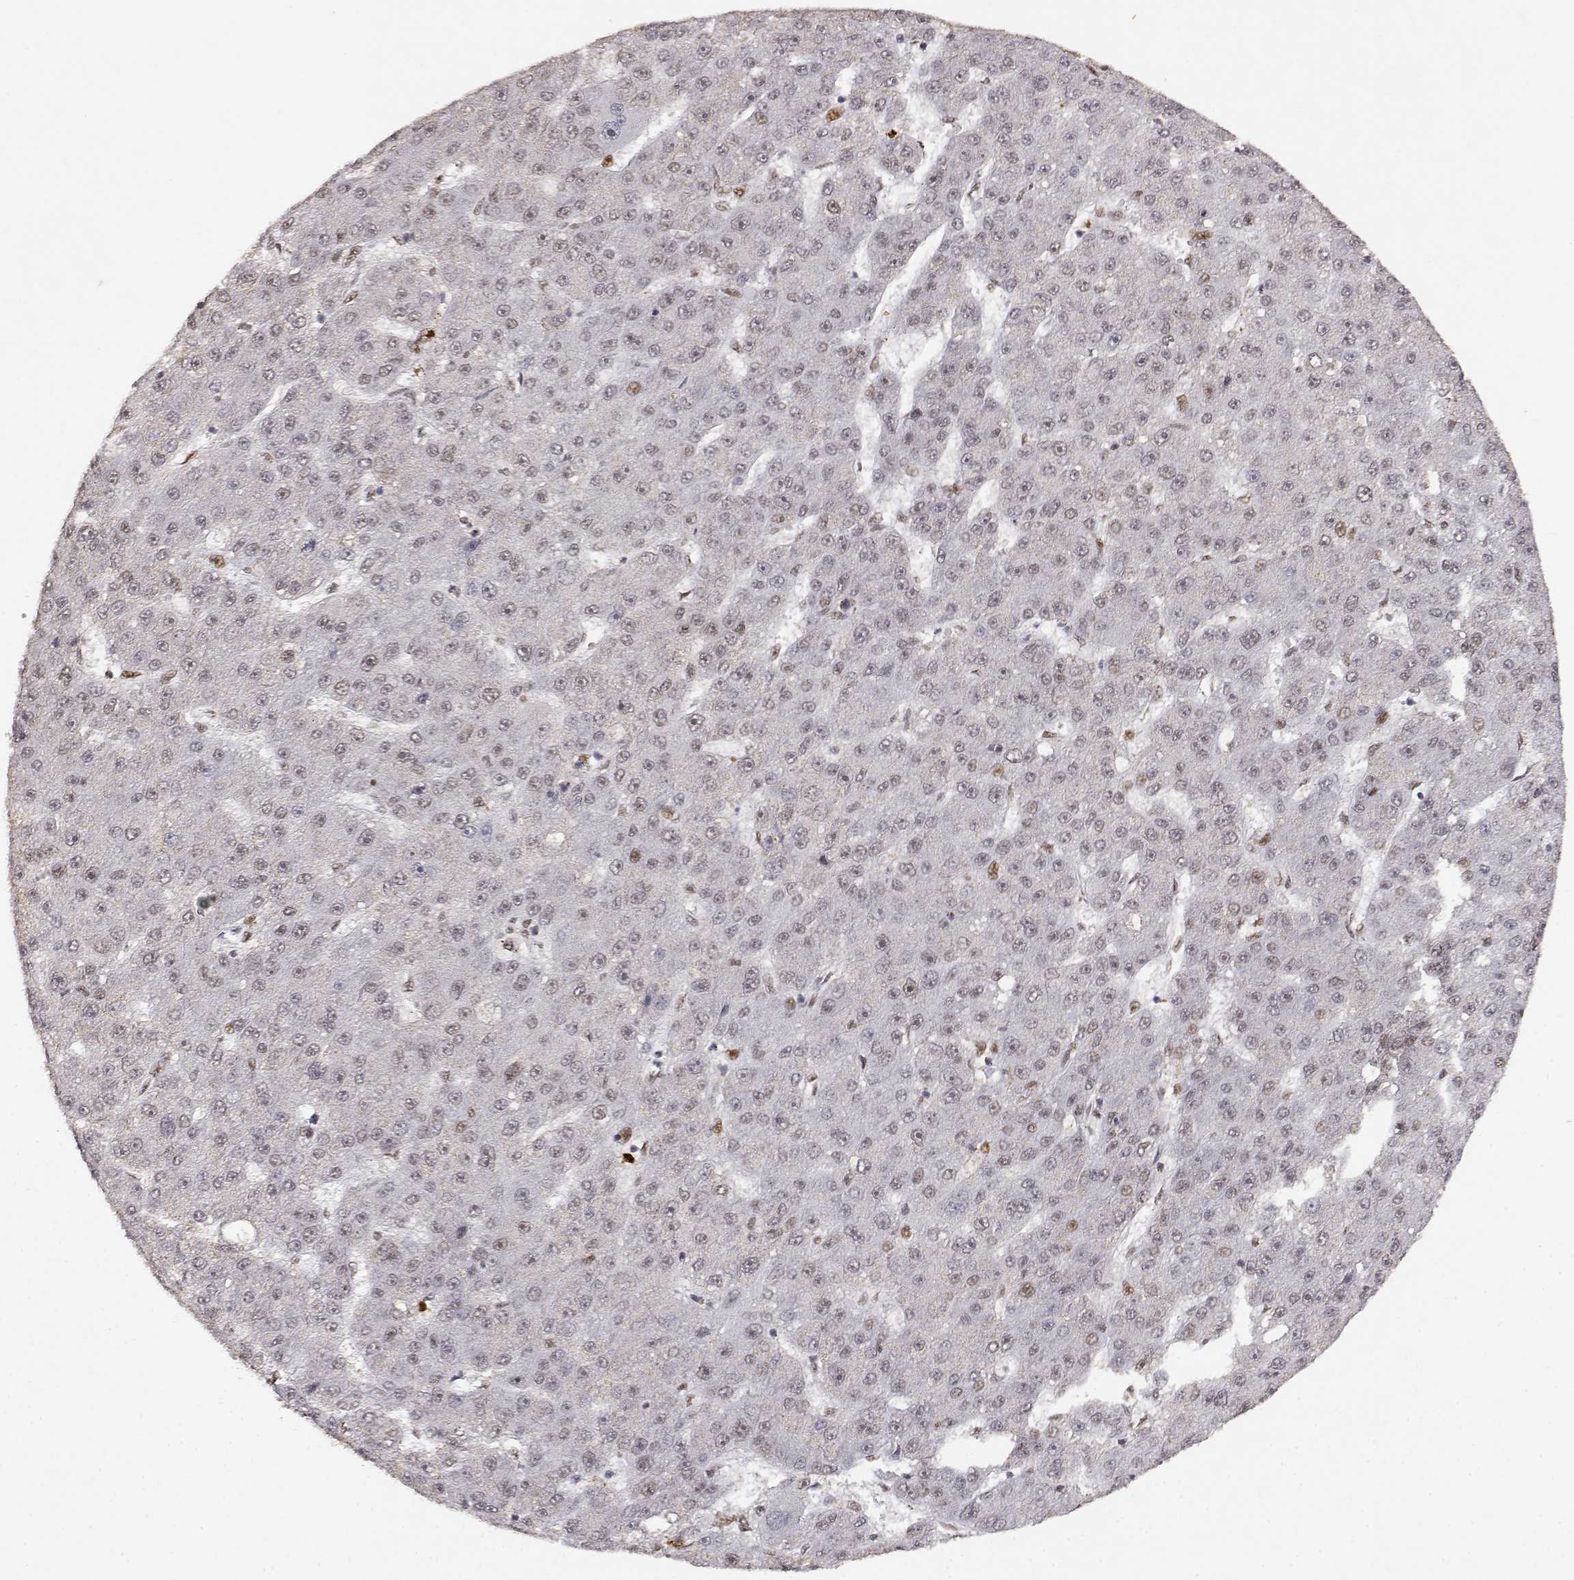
{"staining": {"intensity": "negative", "quantity": "none", "location": "none"}, "tissue": "liver cancer", "cell_type": "Tumor cells", "image_type": "cancer", "snomed": [{"axis": "morphology", "description": "Carcinoma, Hepatocellular, NOS"}, {"axis": "topography", "description": "Liver"}], "caption": "High magnification brightfield microscopy of hepatocellular carcinoma (liver) stained with DAB (3,3'-diaminobenzidine) (brown) and counterstained with hematoxylin (blue): tumor cells show no significant positivity.", "gene": "RSF1", "patient": {"sex": "male", "age": 67}}